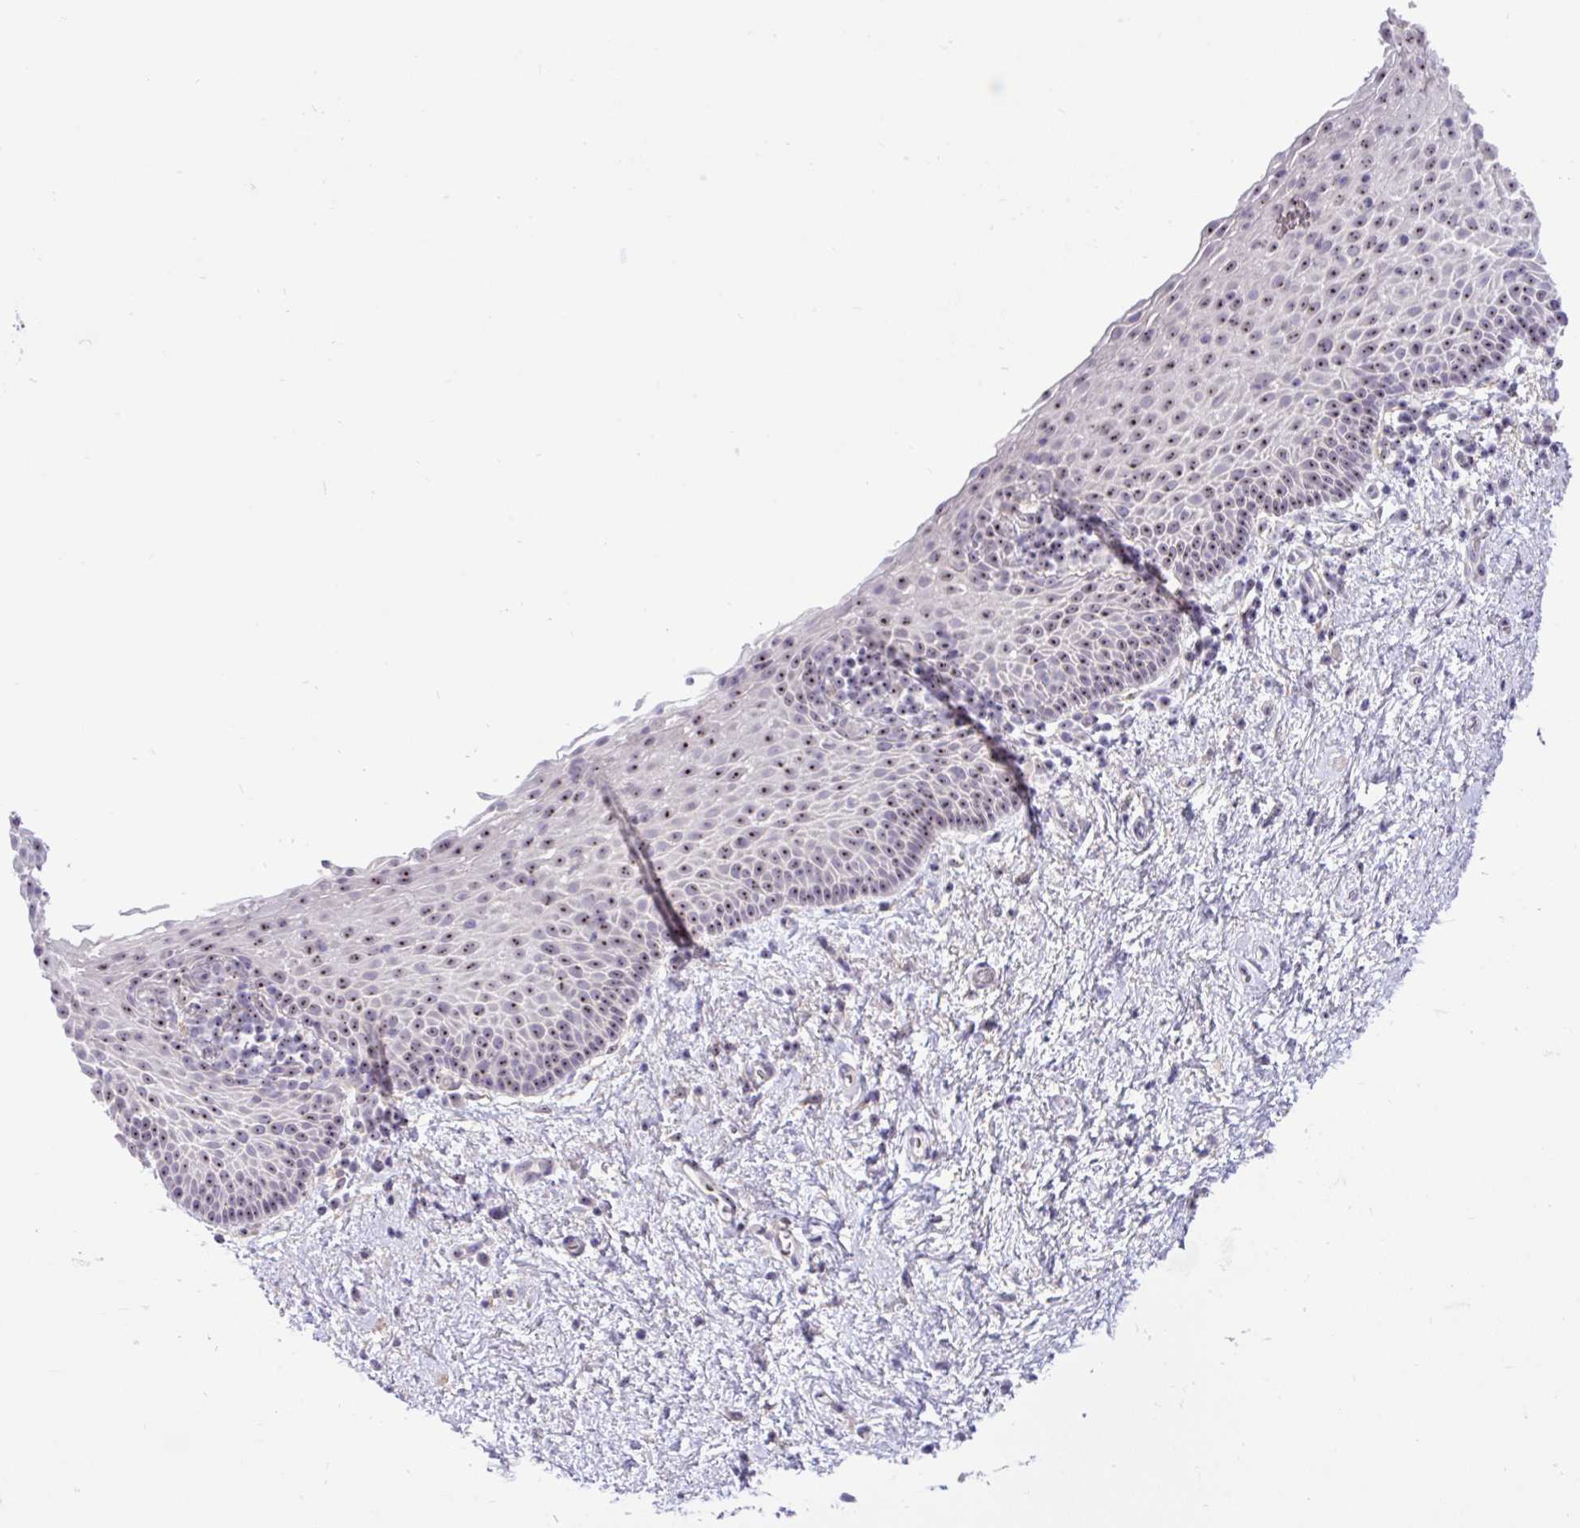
{"staining": {"intensity": "strong", "quantity": "25%-75%", "location": "nuclear"}, "tissue": "vagina", "cell_type": "Squamous epithelial cells", "image_type": "normal", "snomed": [{"axis": "morphology", "description": "Normal tissue, NOS"}, {"axis": "topography", "description": "Vagina"}], "caption": "Immunohistochemical staining of normal human vagina shows strong nuclear protein positivity in approximately 25%-75% of squamous epithelial cells. The staining is performed using DAB (3,3'-diaminobenzidine) brown chromogen to label protein expression. The nuclei are counter-stained blue using hematoxylin.", "gene": "MXRA8", "patient": {"sex": "female", "age": 61}}